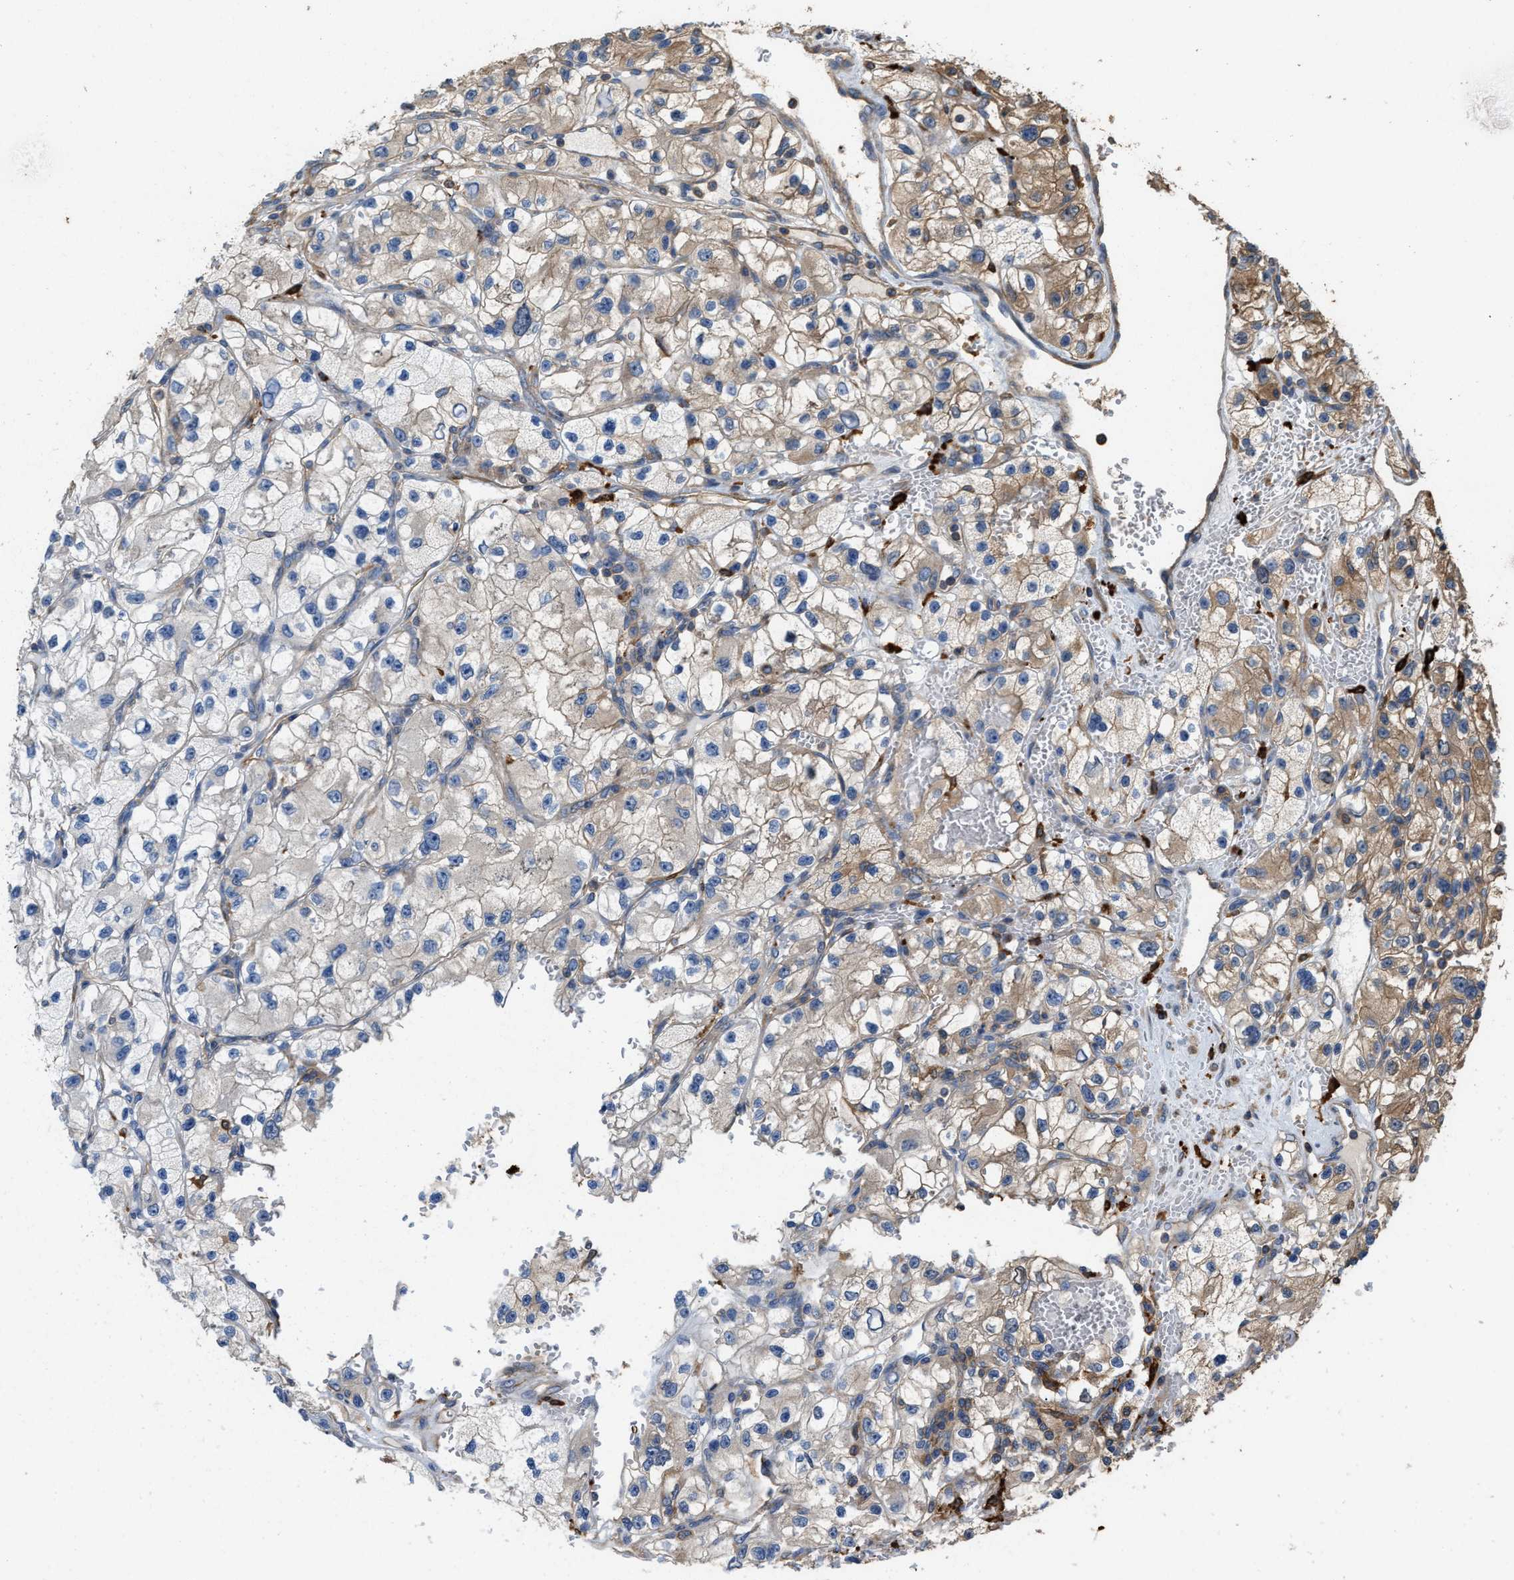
{"staining": {"intensity": "moderate", "quantity": ">75%", "location": "cytoplasmic/membranous"}, "tissue": "renal cancer", "cell_type": "Tumor cells", "image_type": "cancer", "snomed": [{"axis": "morphology", "description": "Adenocarcinoma, NOS"}, {"axis": "topography", "description": "Kidney"}], "caption": "Tumor cells show moderate cytoplasmic/membranous positivity in about >75% of cells in renal cancer.", "gene": "ATIC", "patient": {"sex": "female", "age": 57}}